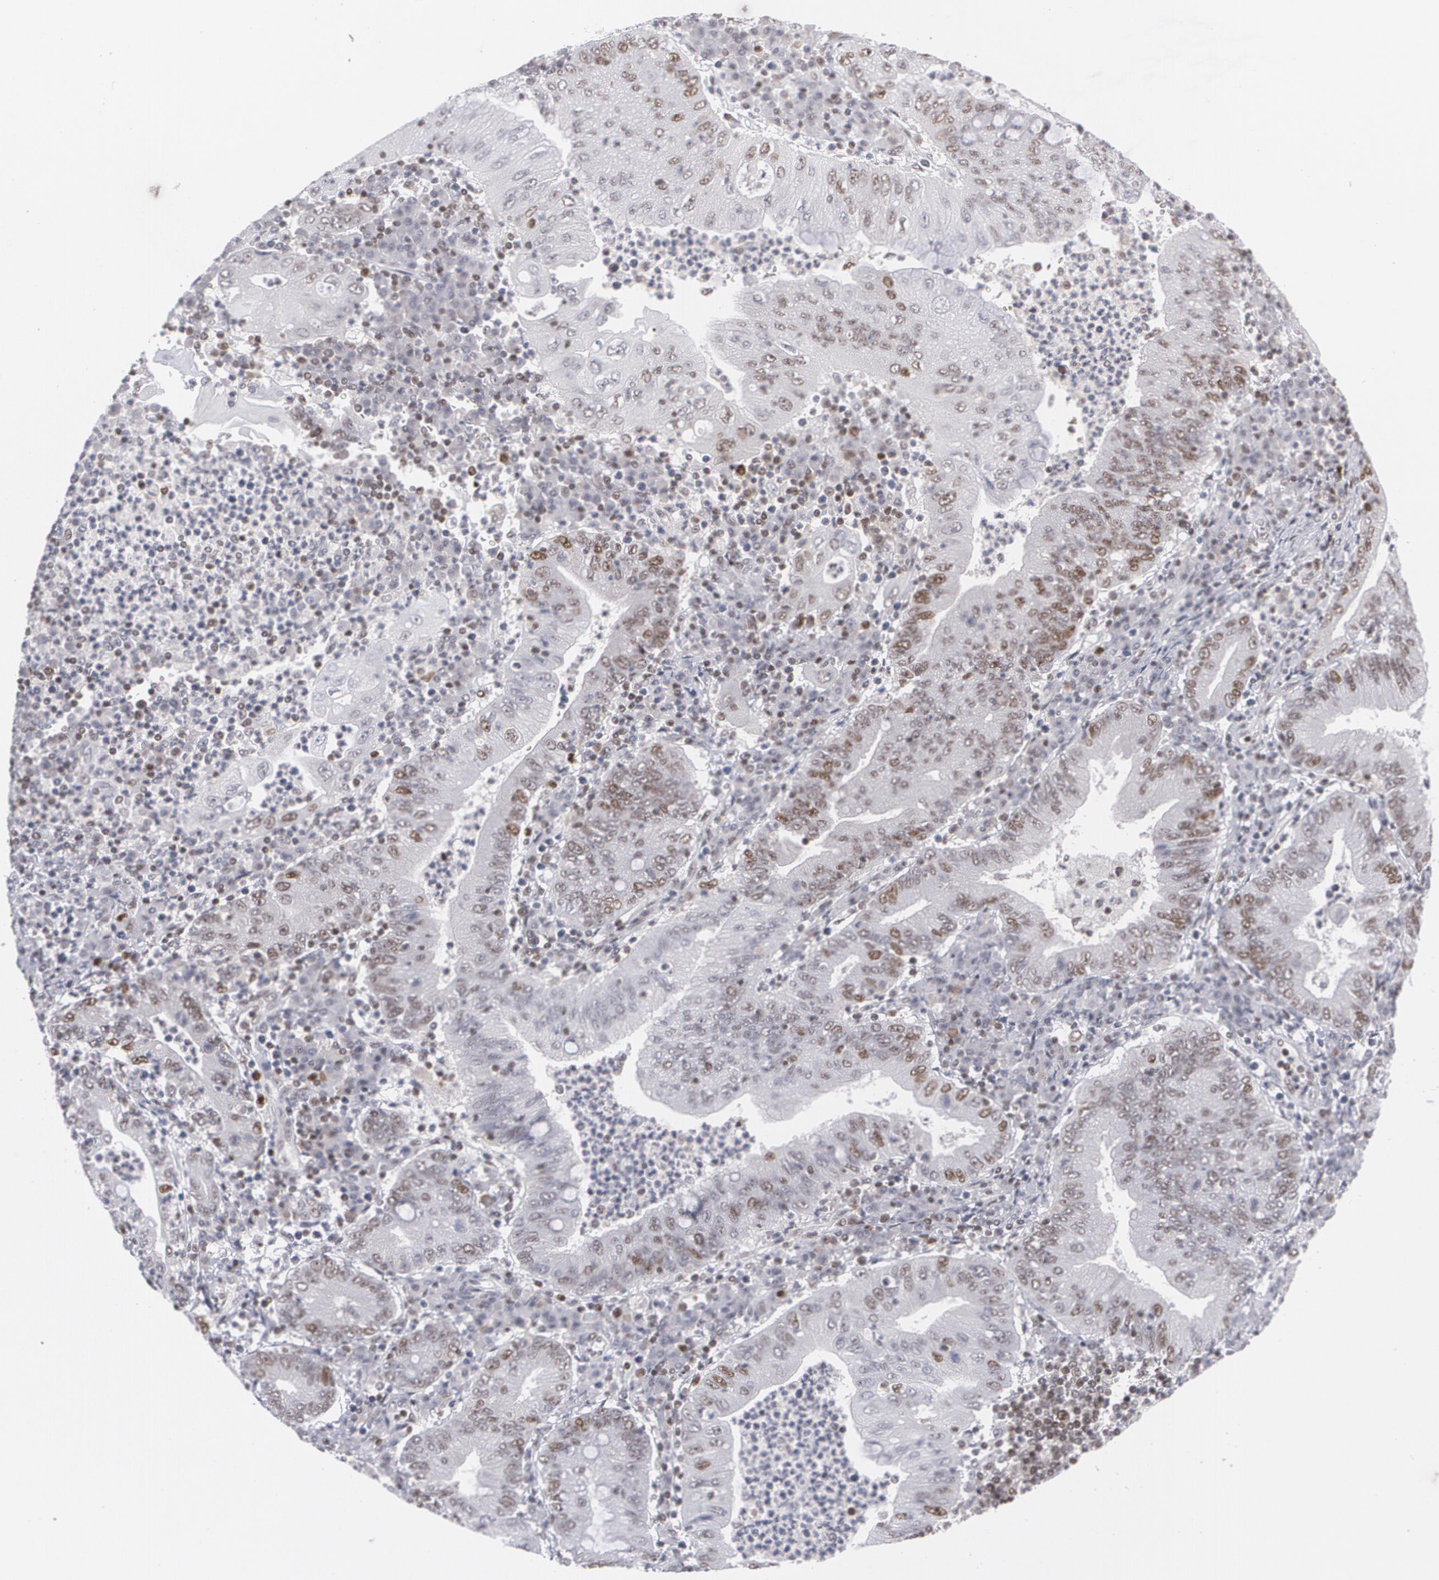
{"staining": {"intensity": "moderate", "quantity": "25%-75%", "location": "nuclear"}, "tissue": "stomach cancer", "cell_type": "Tumor cells", "image_type": "cancer", "snomed": [{"axis": "morphology", "description": "Normal tissue, NOS"}, {"axis": "morphology", "description": "Adenocarcinoma, NOS"}, {"axis": "topography", "description": "Esophagus"}, {"axis": "topography", "description": "Stomach, upper"}, {"axis": "topography", "description": "Peripheral nerve tissue"}], "caption": "Tumor cells show medium levels of moderate nuclear expression in about 25%-75% of cells in human stomach cancer. (Stains: DAB (3,3'-diaminobenzidine) in brown, nuclei in blue, Microscopy: brightfield microscopy at high magnification).", "gene": "MCL1", "patient": {"sex": "male", "age": 62}}